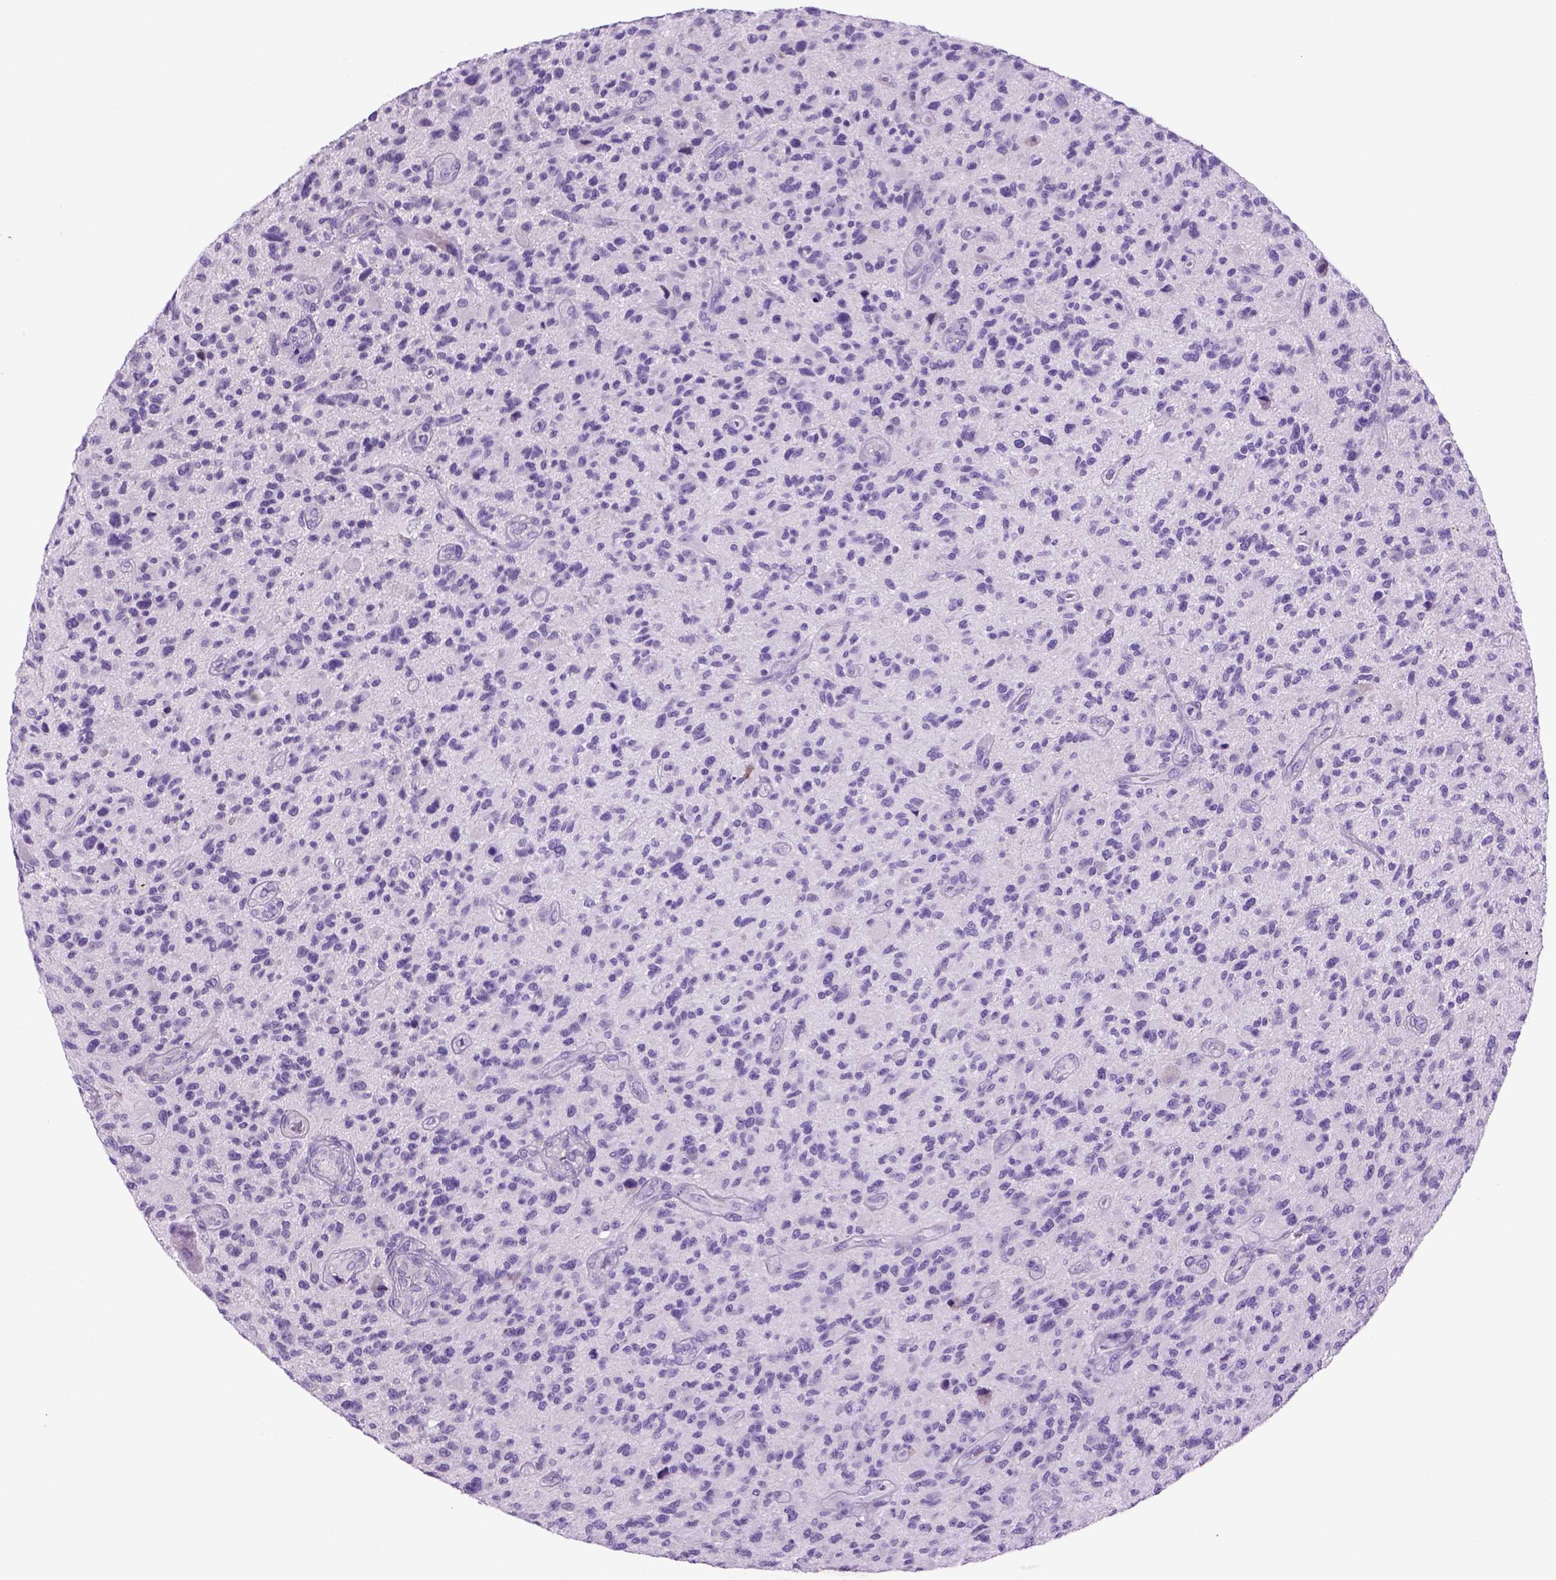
{"staining": {"intensity": "negative", "quantity": "none", "location": "none"}, "tissue": "glioma", "cell_type": "Tumor cells", "image_type": "cancer", "snomed": [{"axis": "morphology", "description": "Glioma, malignant, High grade"}, {"axis": "topography", "description": "Brain"}], "caption": "DAB (3,3'-diaminobenzidine) immunohistochemical staining of malignant glioma (high-grade) exhibits no significant staining in tumor cells.", "gene": "HHIPL2", "patient": {"sex": "male", "age": 47}}